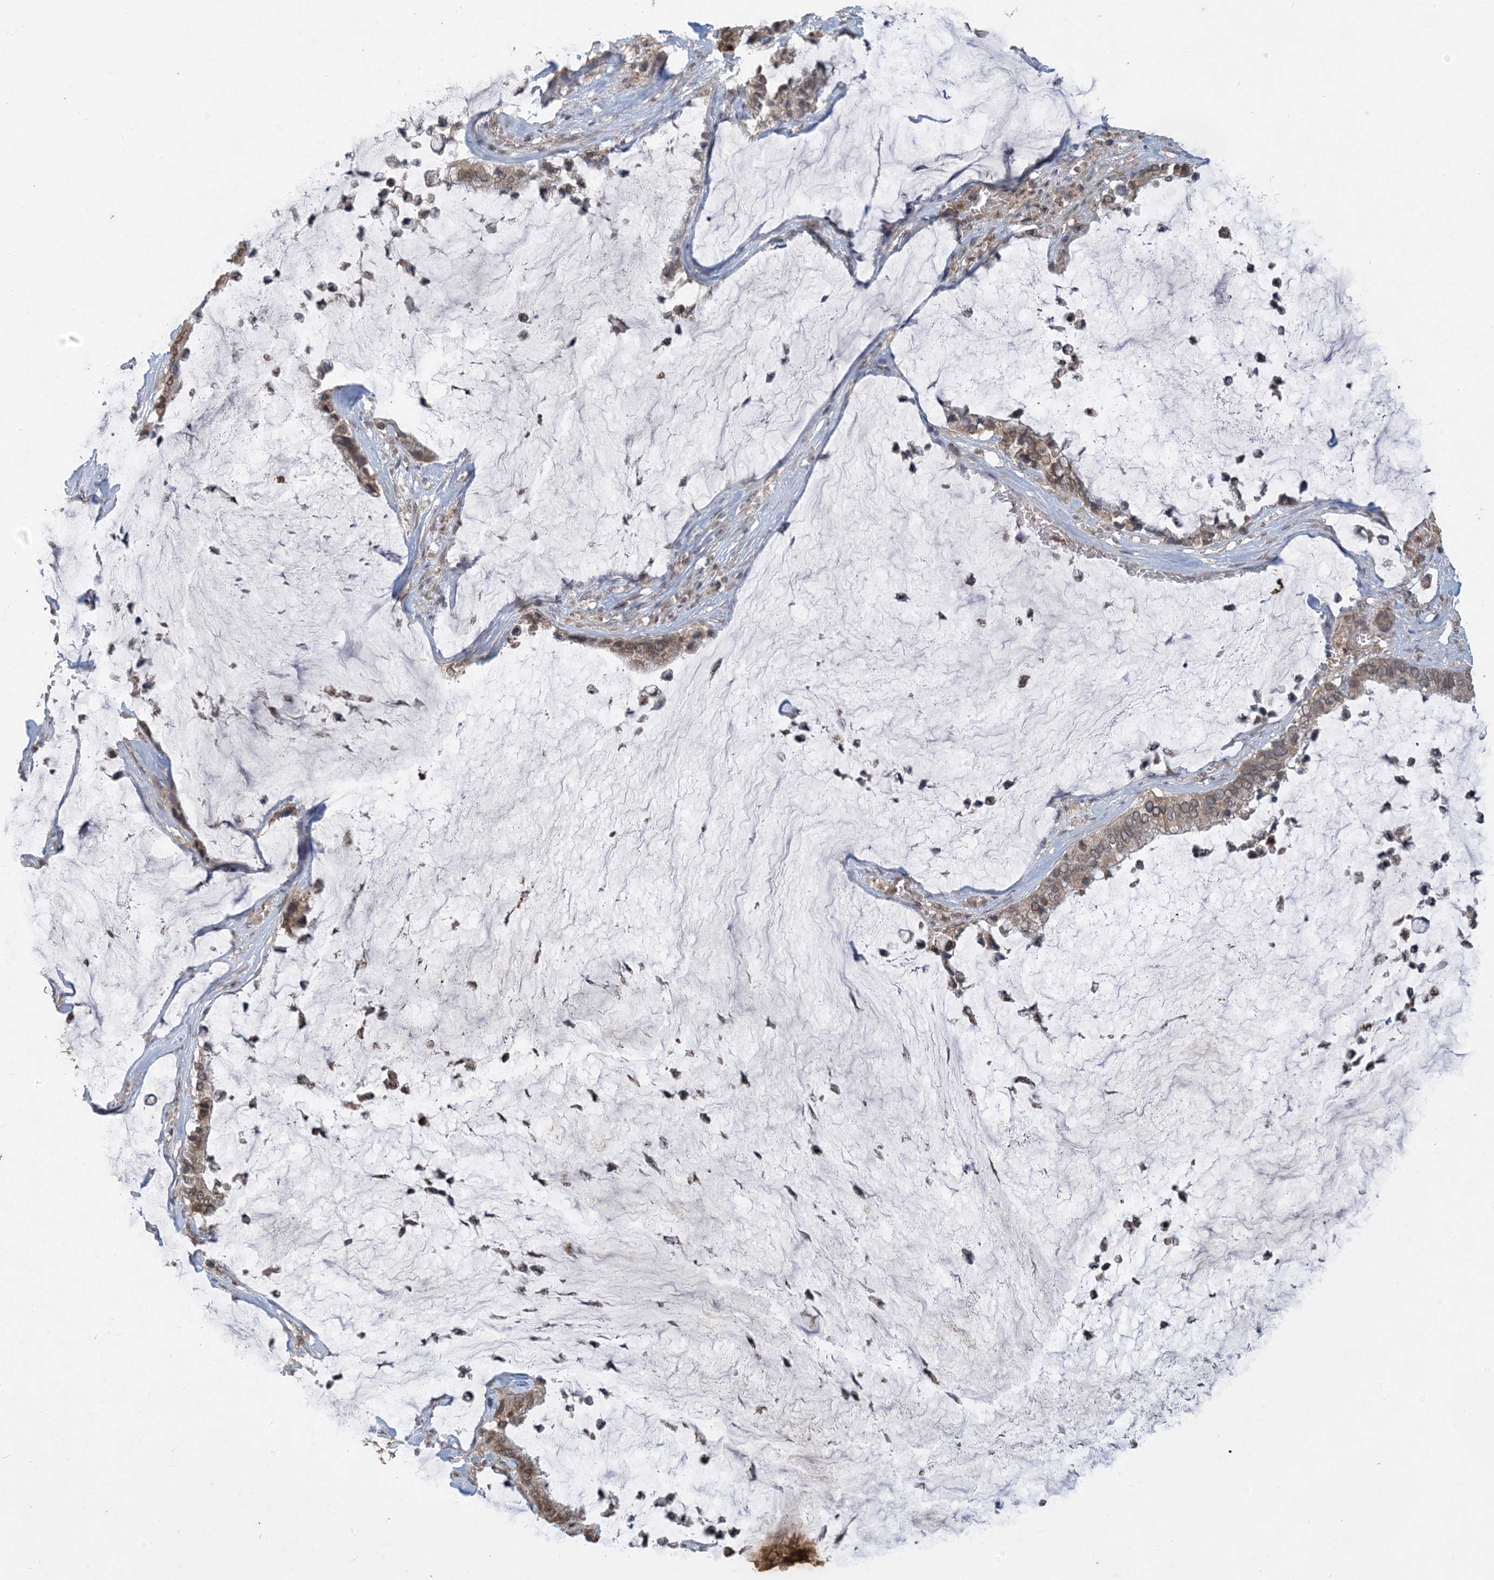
{"staining": {"intensity": "weak", "quantity": ">75%", "location": "cytoplasmic/membranous"}, "tissue": "pancreatic cancer", "cell_type": "Tumor cells", "image_type": "cancer", "snomed": [{"axis": "morphology", "description": "Adenocarcinoma, NOS"}, {"axis": "topography", "description": "Pancreas"}], "caption": "Immunohistochemical staining of human pancreatic cancer (adenocarcinoma) reveals low levels of weak cytoplasmic/membranous positivity in approximately >75% of tumor cells.", "gene": "MCOLN1", "patient": {"sex": "male", "age": 41}}